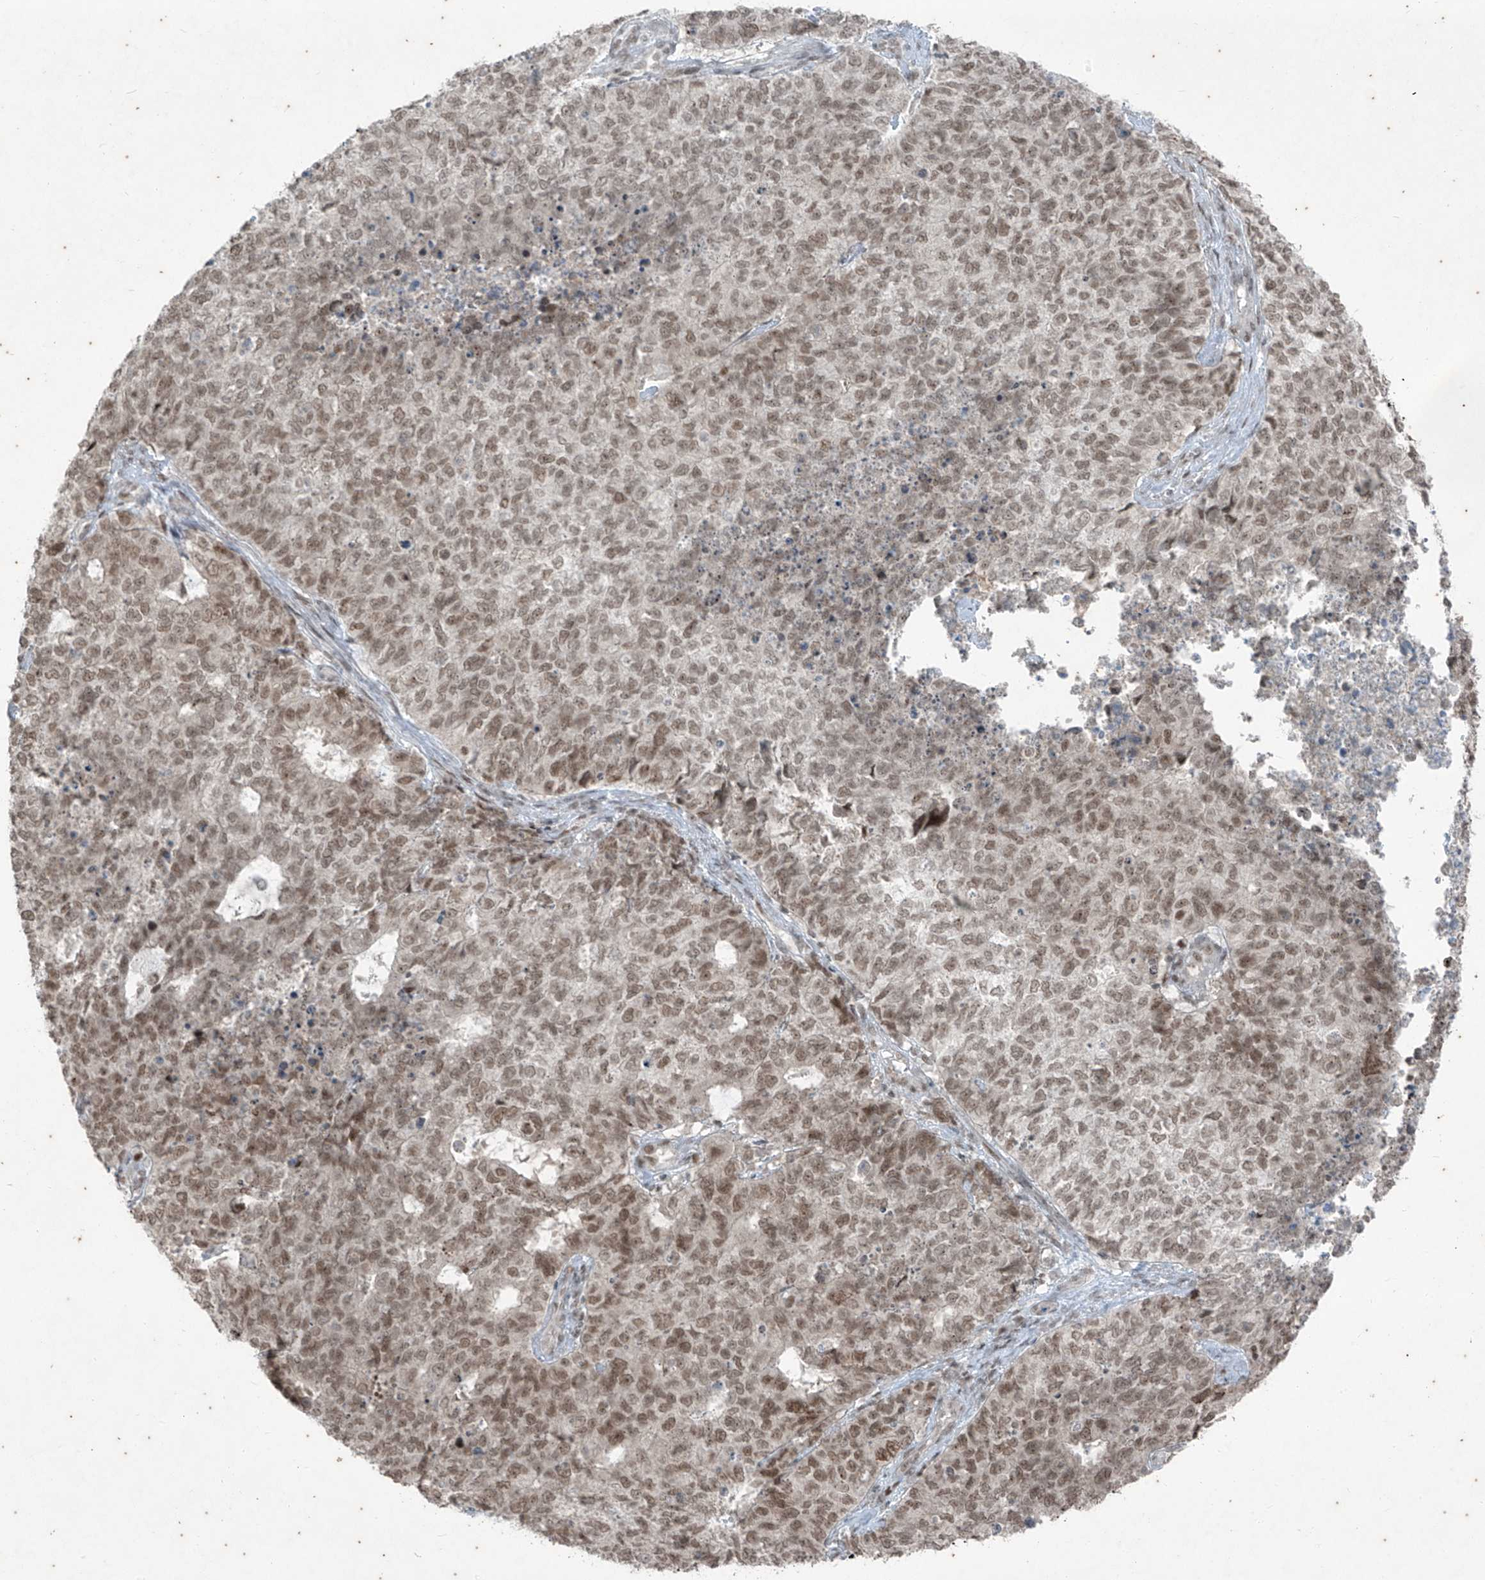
{"staining": {"intensity": "moderate", "quantity": ">75%", "location": "nuclear"}, "tissue": "cervical cancer", "cell_type": "Tumor cells", "image_type": "cancer", "snomed": [{"axis": "morphology", "description": "Squamous cell carcinoma, NOS"}, {"axis": "topography", "description": "Cervix"}], "caption": "This histopathology image exhibits immunohistochemistry staining of human cervical cancer, with medium moderate nuclear staining in approximately >75% of tumor cells.", "gene": "ZNF354B", "patient": {"sex": "female", "age": 63}}